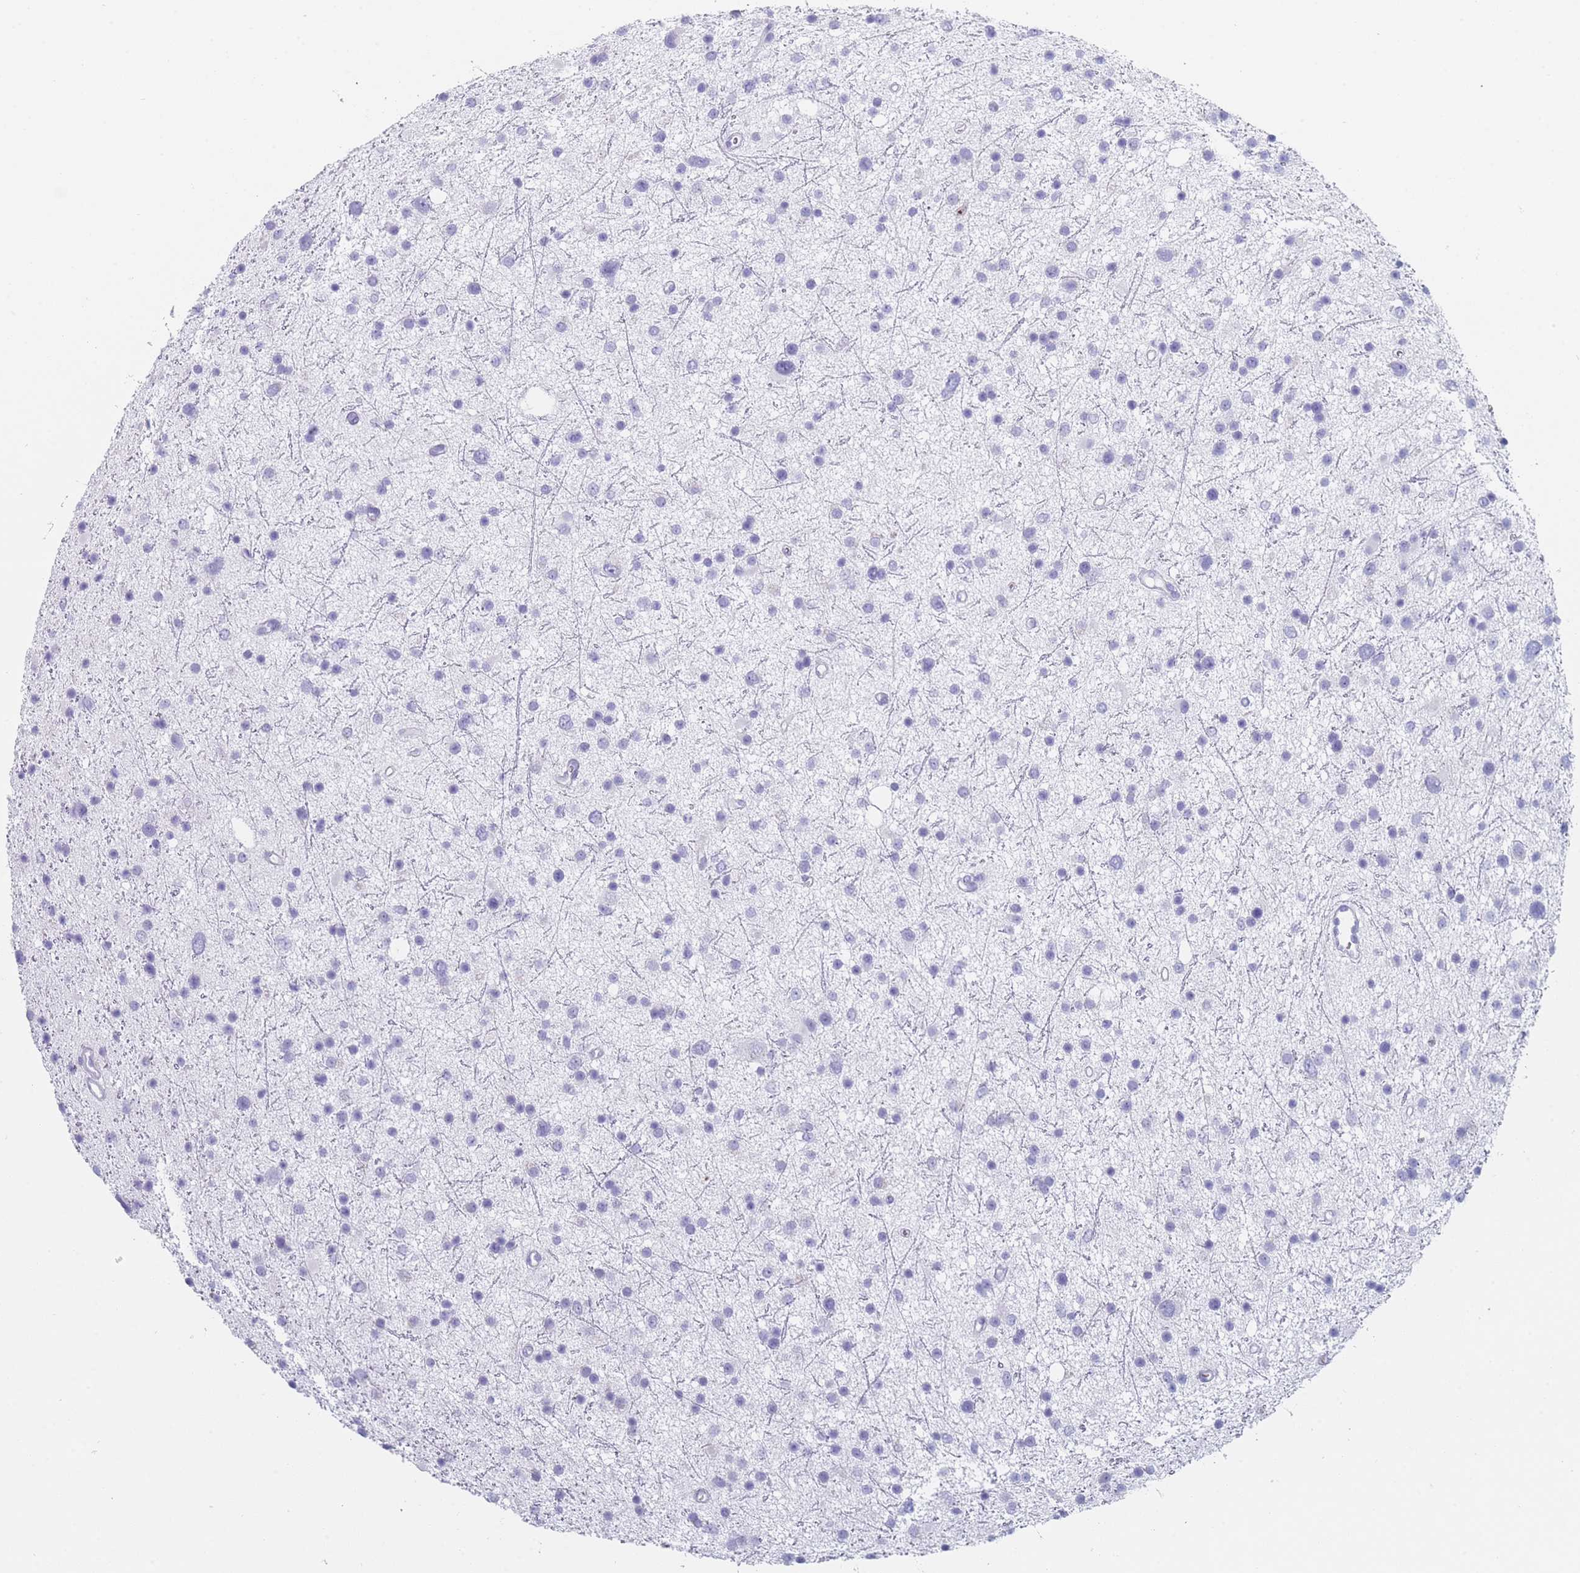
{"staining": {"intensity": "negative", "quantity": "none", "location": "none"}, "tissue": "glioma", "cell_type": "Tumor cells", "image_type": "cancer", "snomed": [{"axis": "morphology", "description": "Glioma, malignant, Low grade"}, {"axis": "topography", "description": "Cerebral cortex"}], "caption": "Immunohistochemistry histopathology image of neoplastic tissue: human malignant glioma (low-grade) stained with DAB exhibits no significant protein expression in tumor cells.", "gene": "OR5D16", "patient": {"sex": "female", "age": 39}}